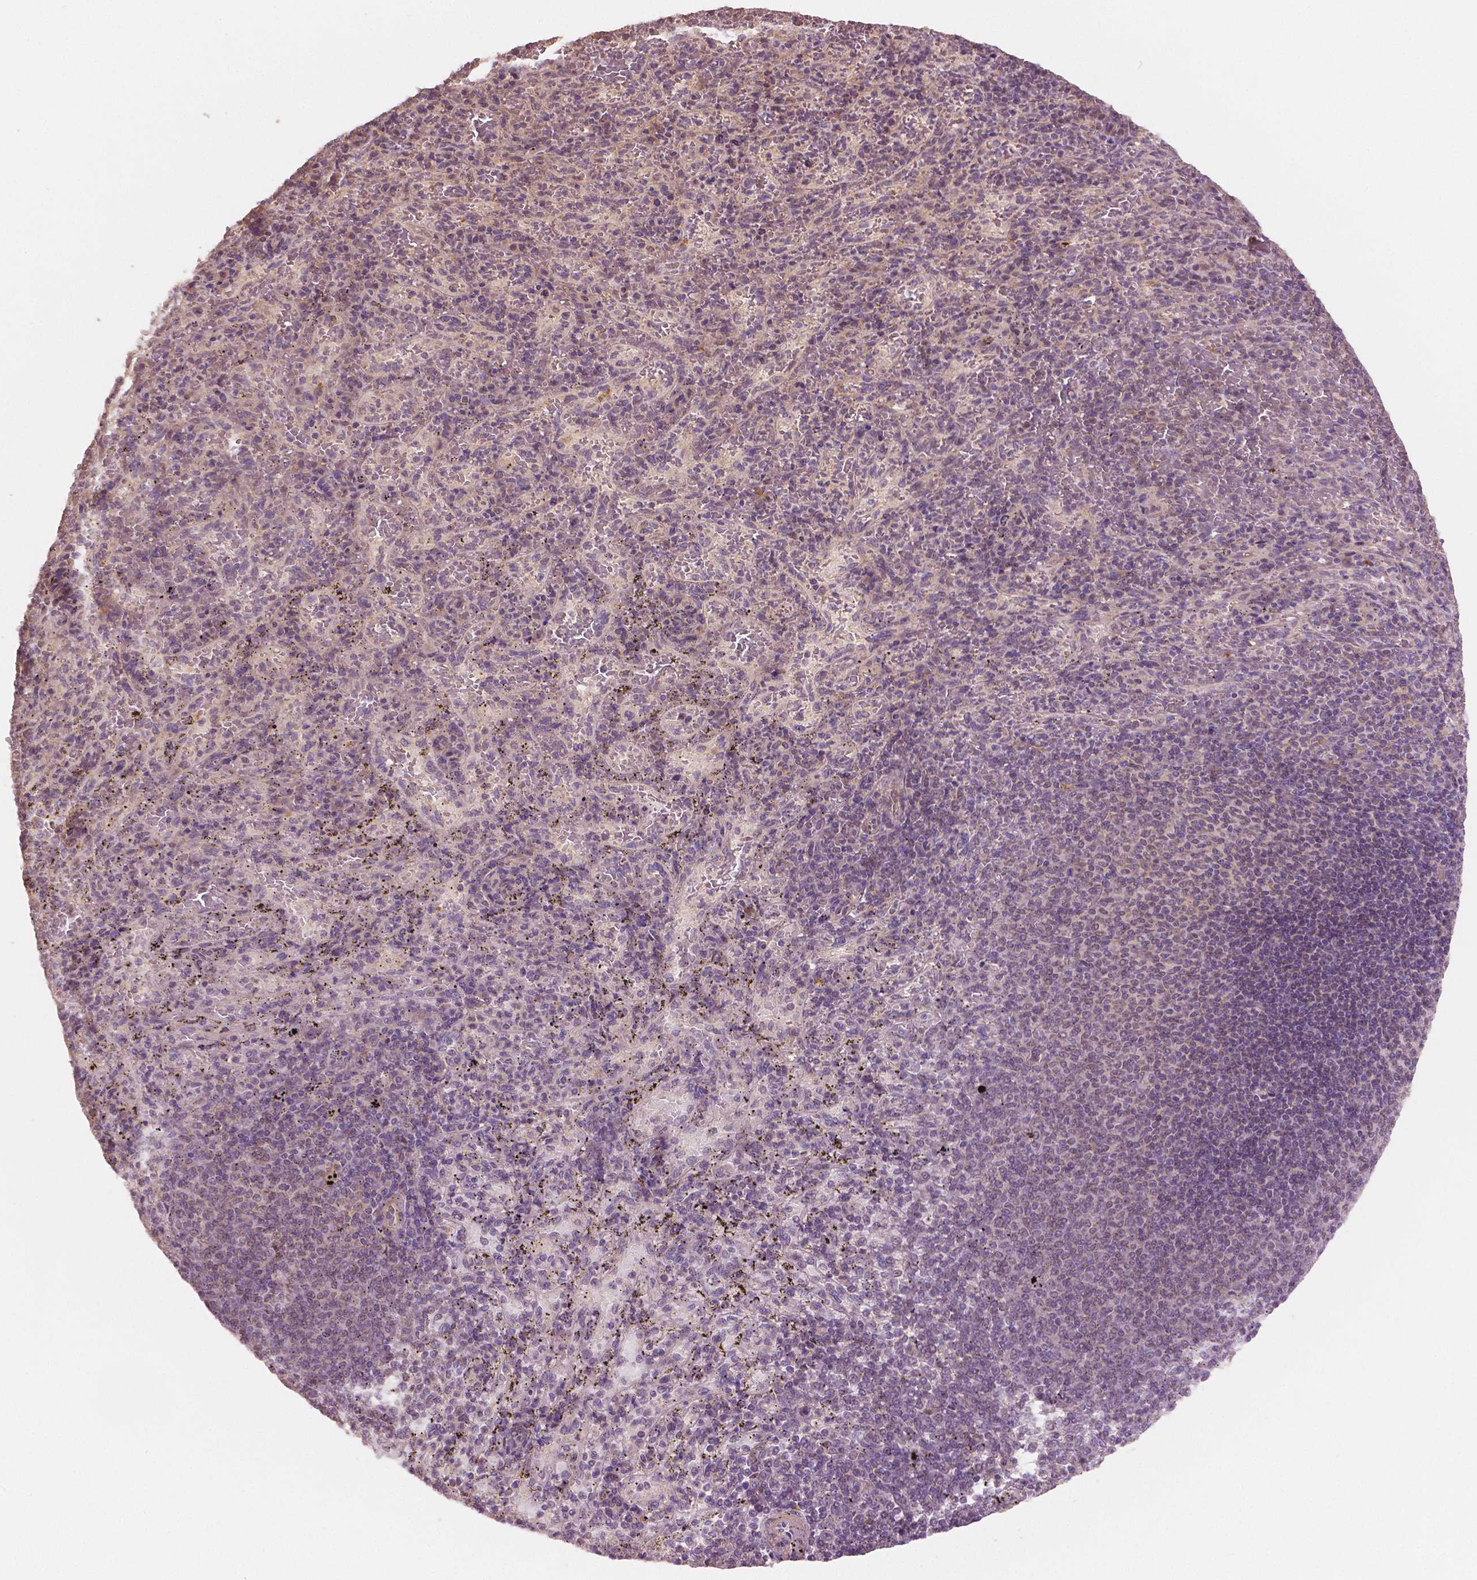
{"staining": {"intensity": "negative", "quantity": "none", "location": "none"}, "tissue": "spleen", "cell_type": "Cells in red pulp", "image_type": "normal", "snomed": [{"axis": "morphology", "description": "Normal tissue, NOS"}, {"axis": "topography", "description": "Spleen"}], "caption": "Protein analysis of benign spleen exhibits no significant positivity in cells in red pulp.", "gene": "CLBA1", "patient": {"sex": "male", "age": 57}}